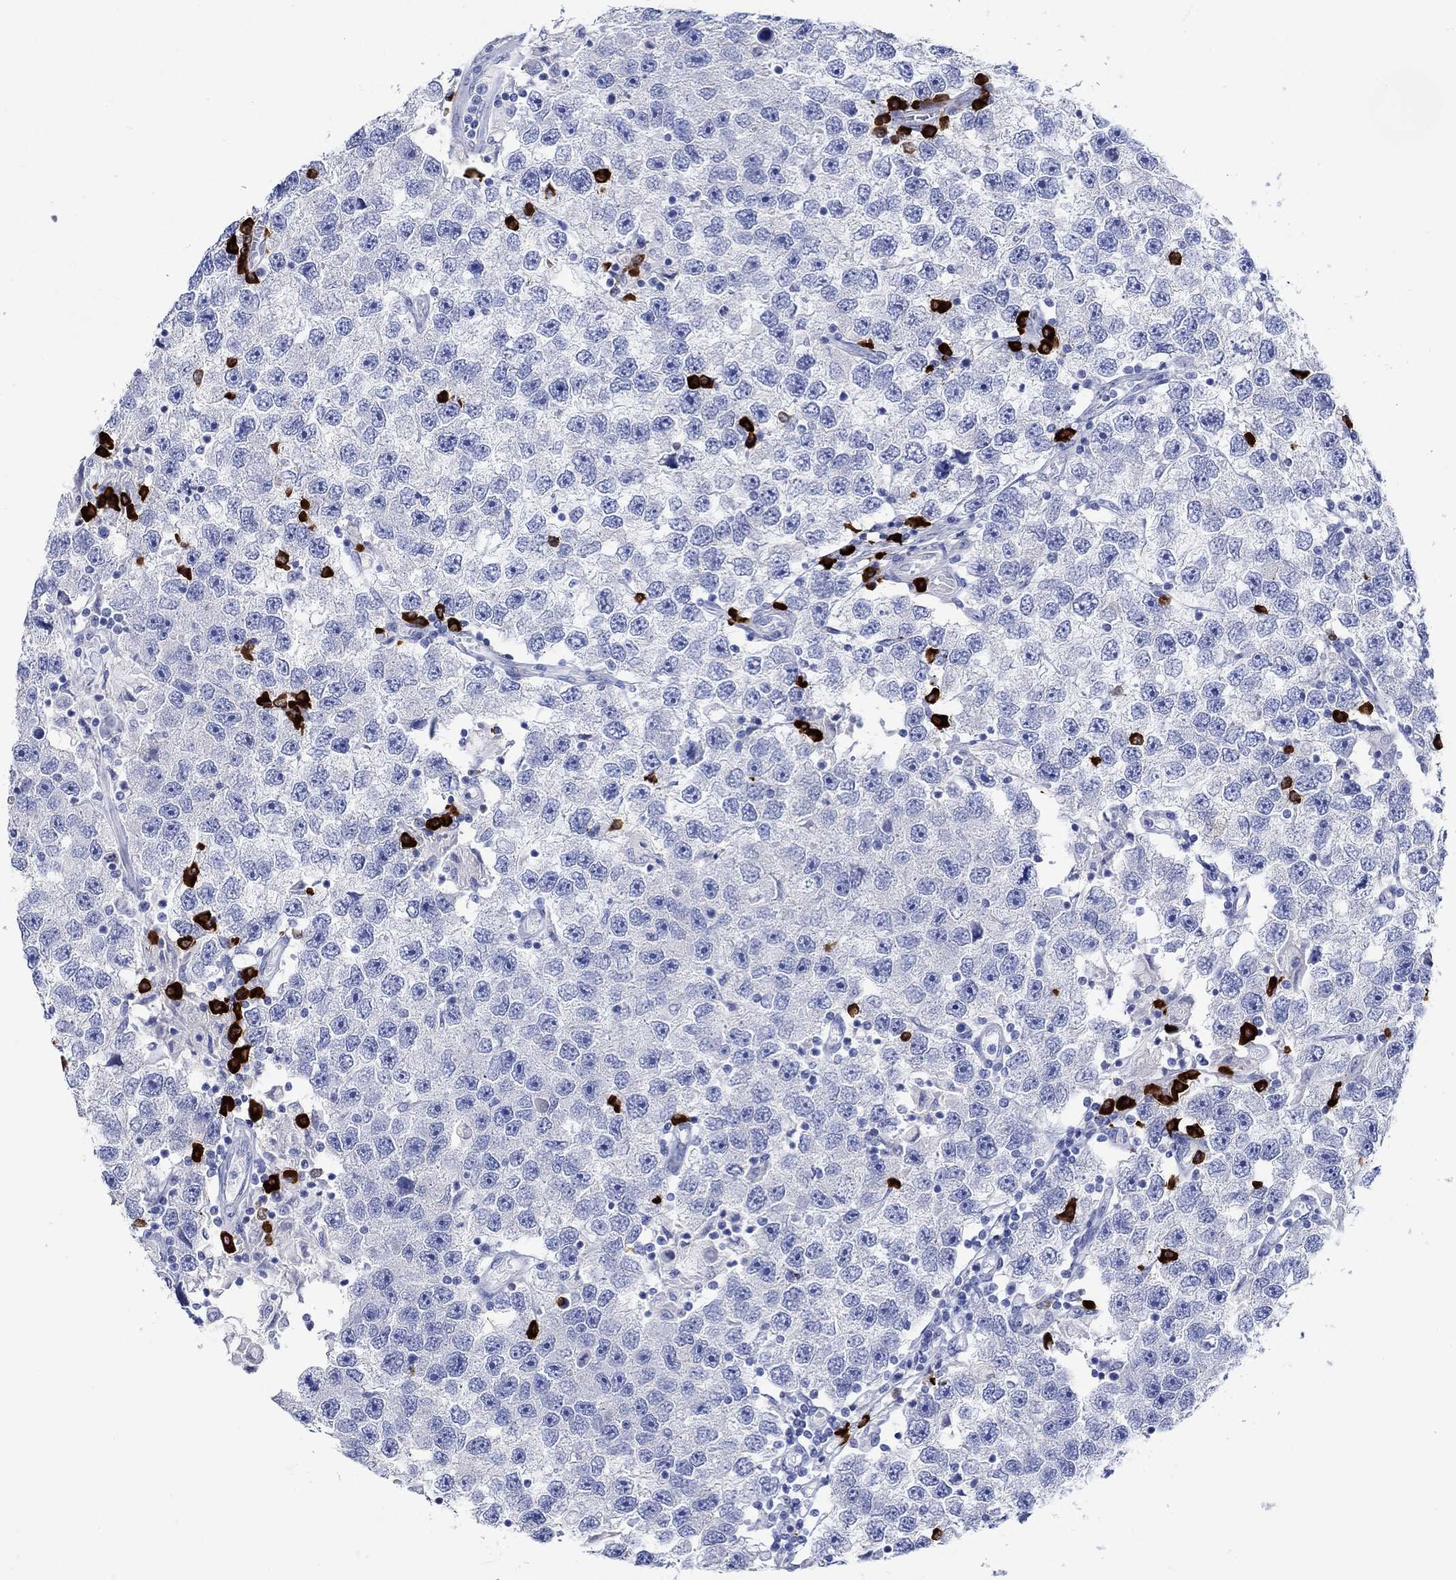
{"staining": {"intensity": "negative", "quantity": "none", "location": "none"}, "tissue": "testis cancer", "cell_type": "Tumor cells", "image_type": "cancer", "snomed": [{"axis": "morphology", "description": "Seminoma, NOS"}, {"axis": "topography", "description": "Testis"}], "caption": "IHC of human testis seminoma demonstrates no staining in tumor cells.", "gene": "P2RY6", "patient": {"sex": "male", "age": 26}}